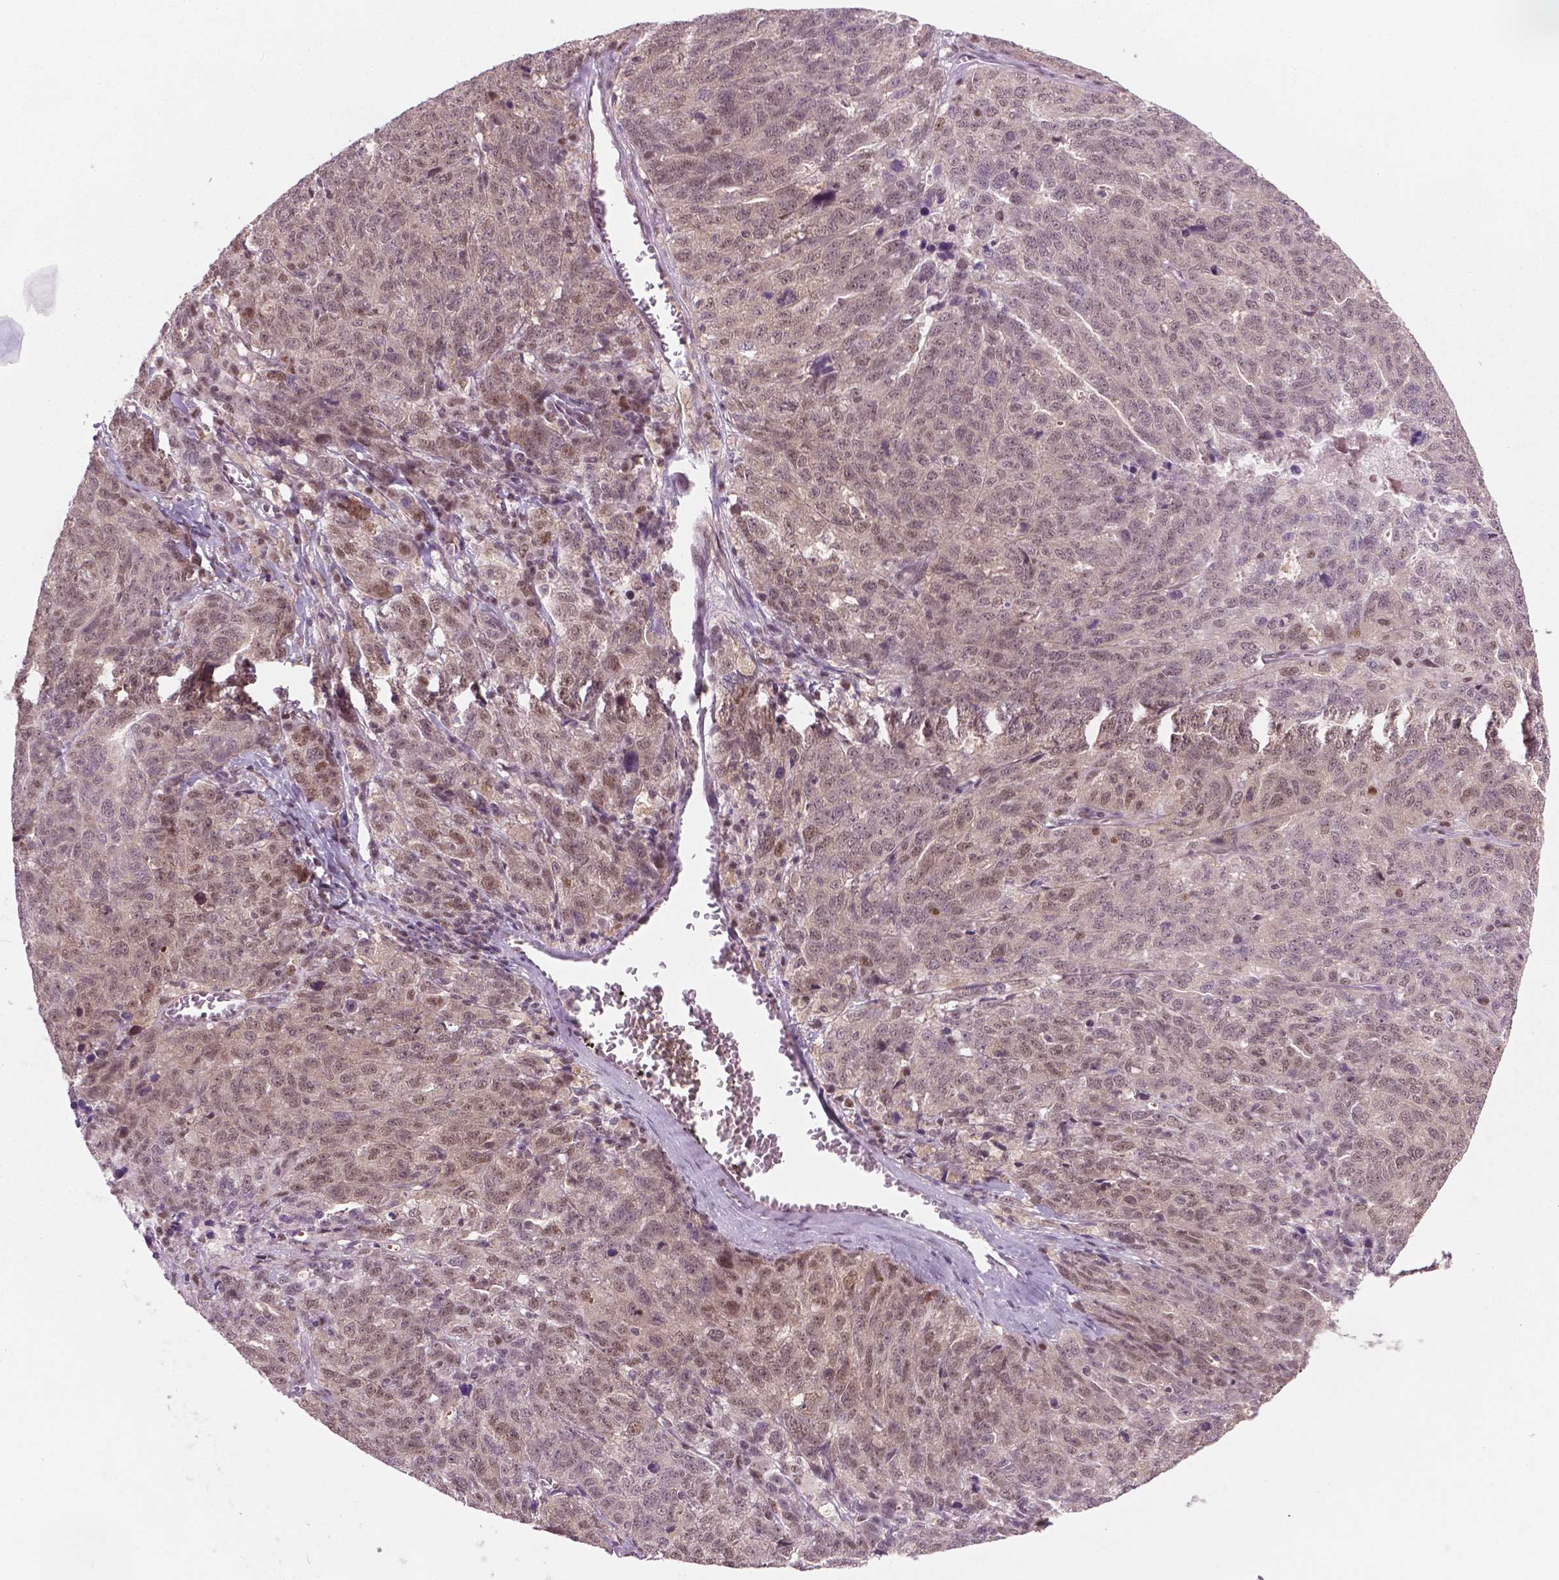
{"staining": {"intensity": "weak", "quantity": ">75%", "location": "nuclear"}, "tissue": "ovarian cancer", "cell_type": "Tumor cells", "image_type": "cancer", "snomed": [{"axis": "morphology", "description": "Cystadenocarcinoma, serous, NOS"}, {"axis": "topography", "description": "Ovary"}], "caption": "Immunohistochemical staining of human ovarian cancer (serous cystadenocarcinoma) demonstrates low levels of weak nuclear protein staining in about >75% of tumor cells. Nuclei are stained in blue.", "gene": "PHAX", "patient": {"sex": "female", "age": 71}}